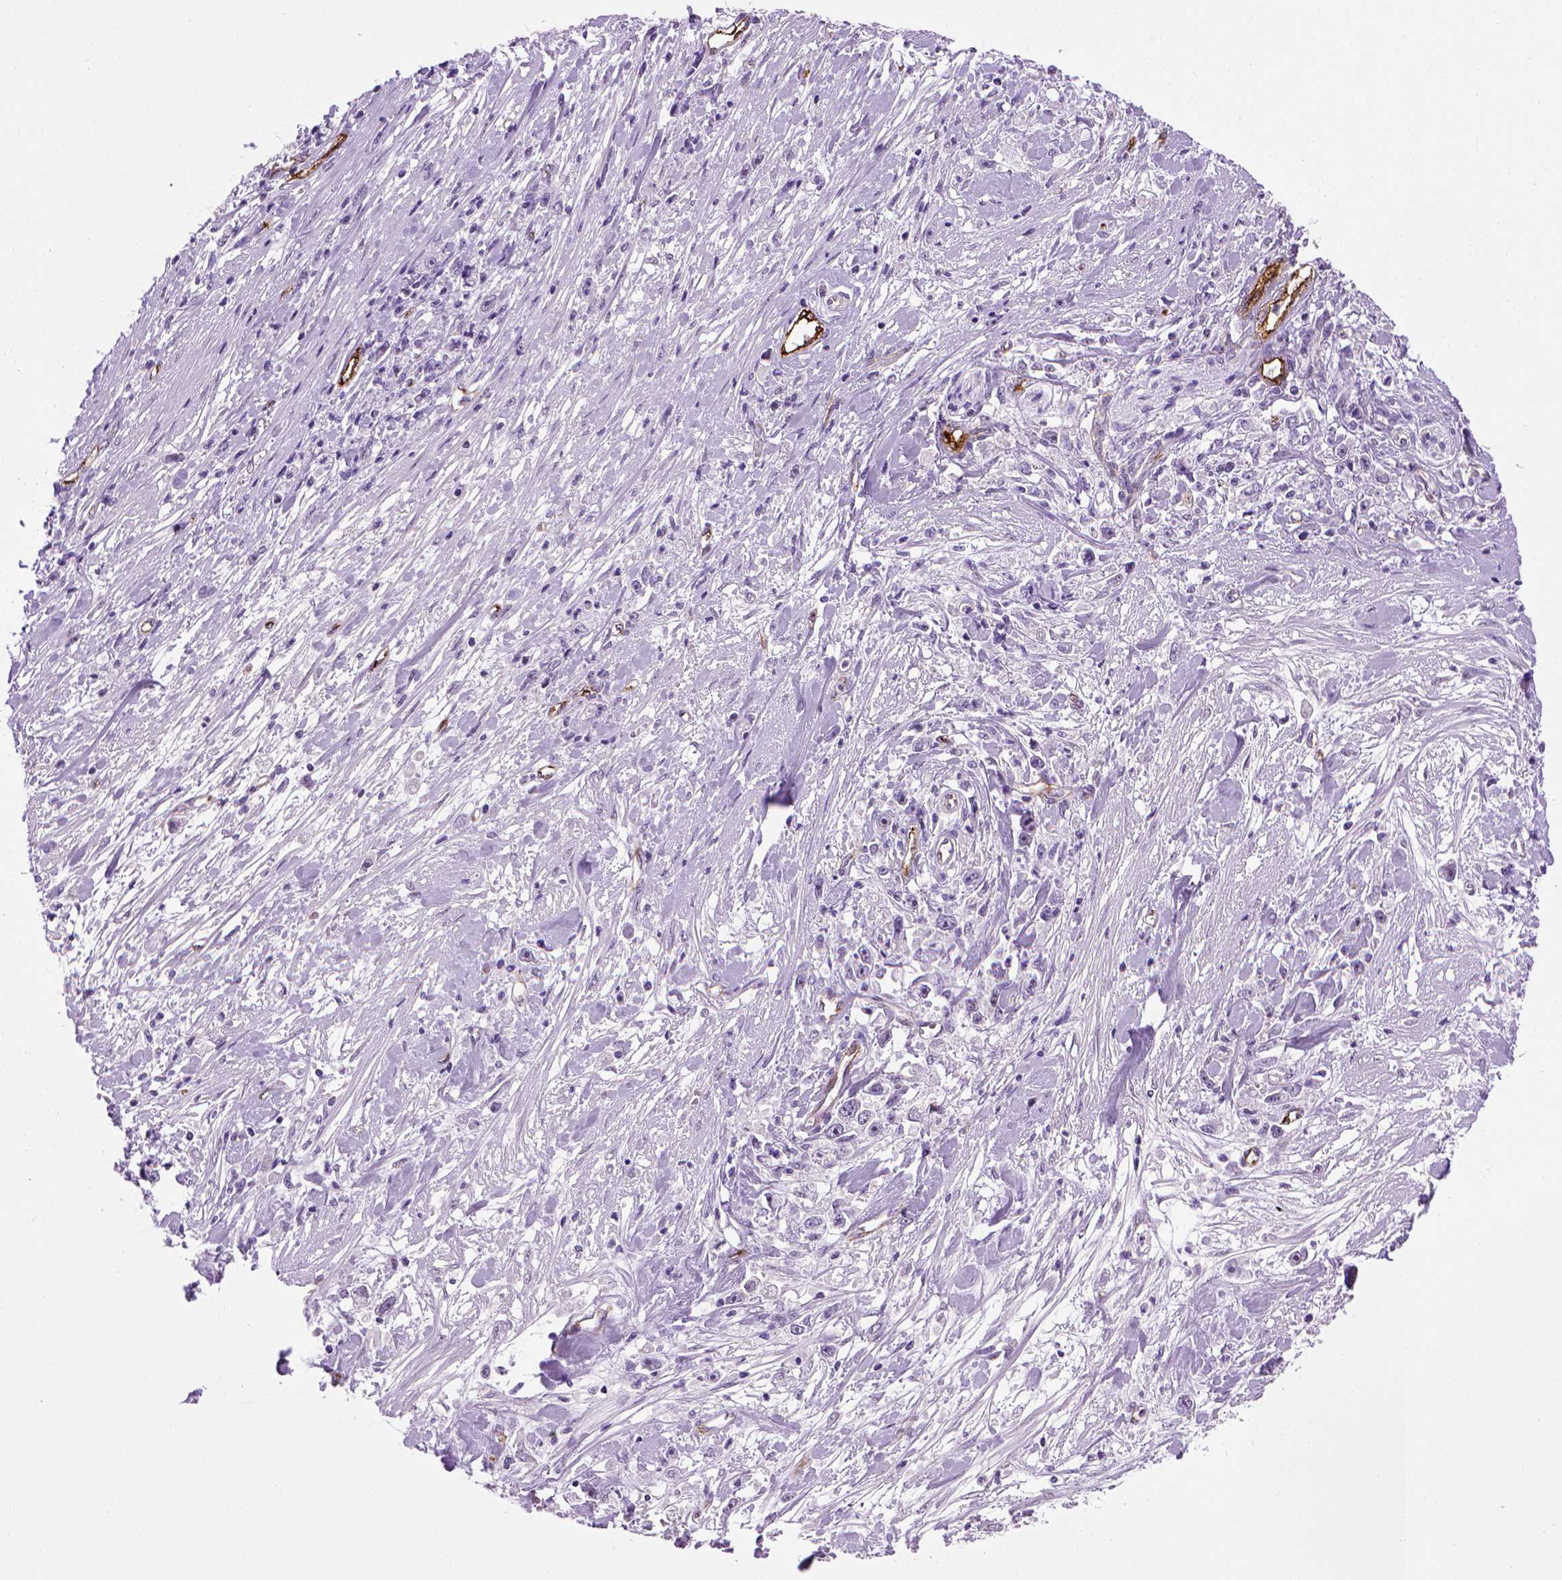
{"staining": {"intensity": "negative", "quantity": "none", "location": "none"}, "tissue": "stomach cancer", "cell_type": "Tumor cells", "image_type": "cancer", "snomed": [{"axis": "morphology", "description": "Adenocarcinoma, NOS"}, {"axis": "topography", "description": "Stomach"}], "caption": "Image shows no significant protein positivity in tumor cells of stomach cancer.", "gene": "VWF", "patient": {"sex": "female", "age": 59}}